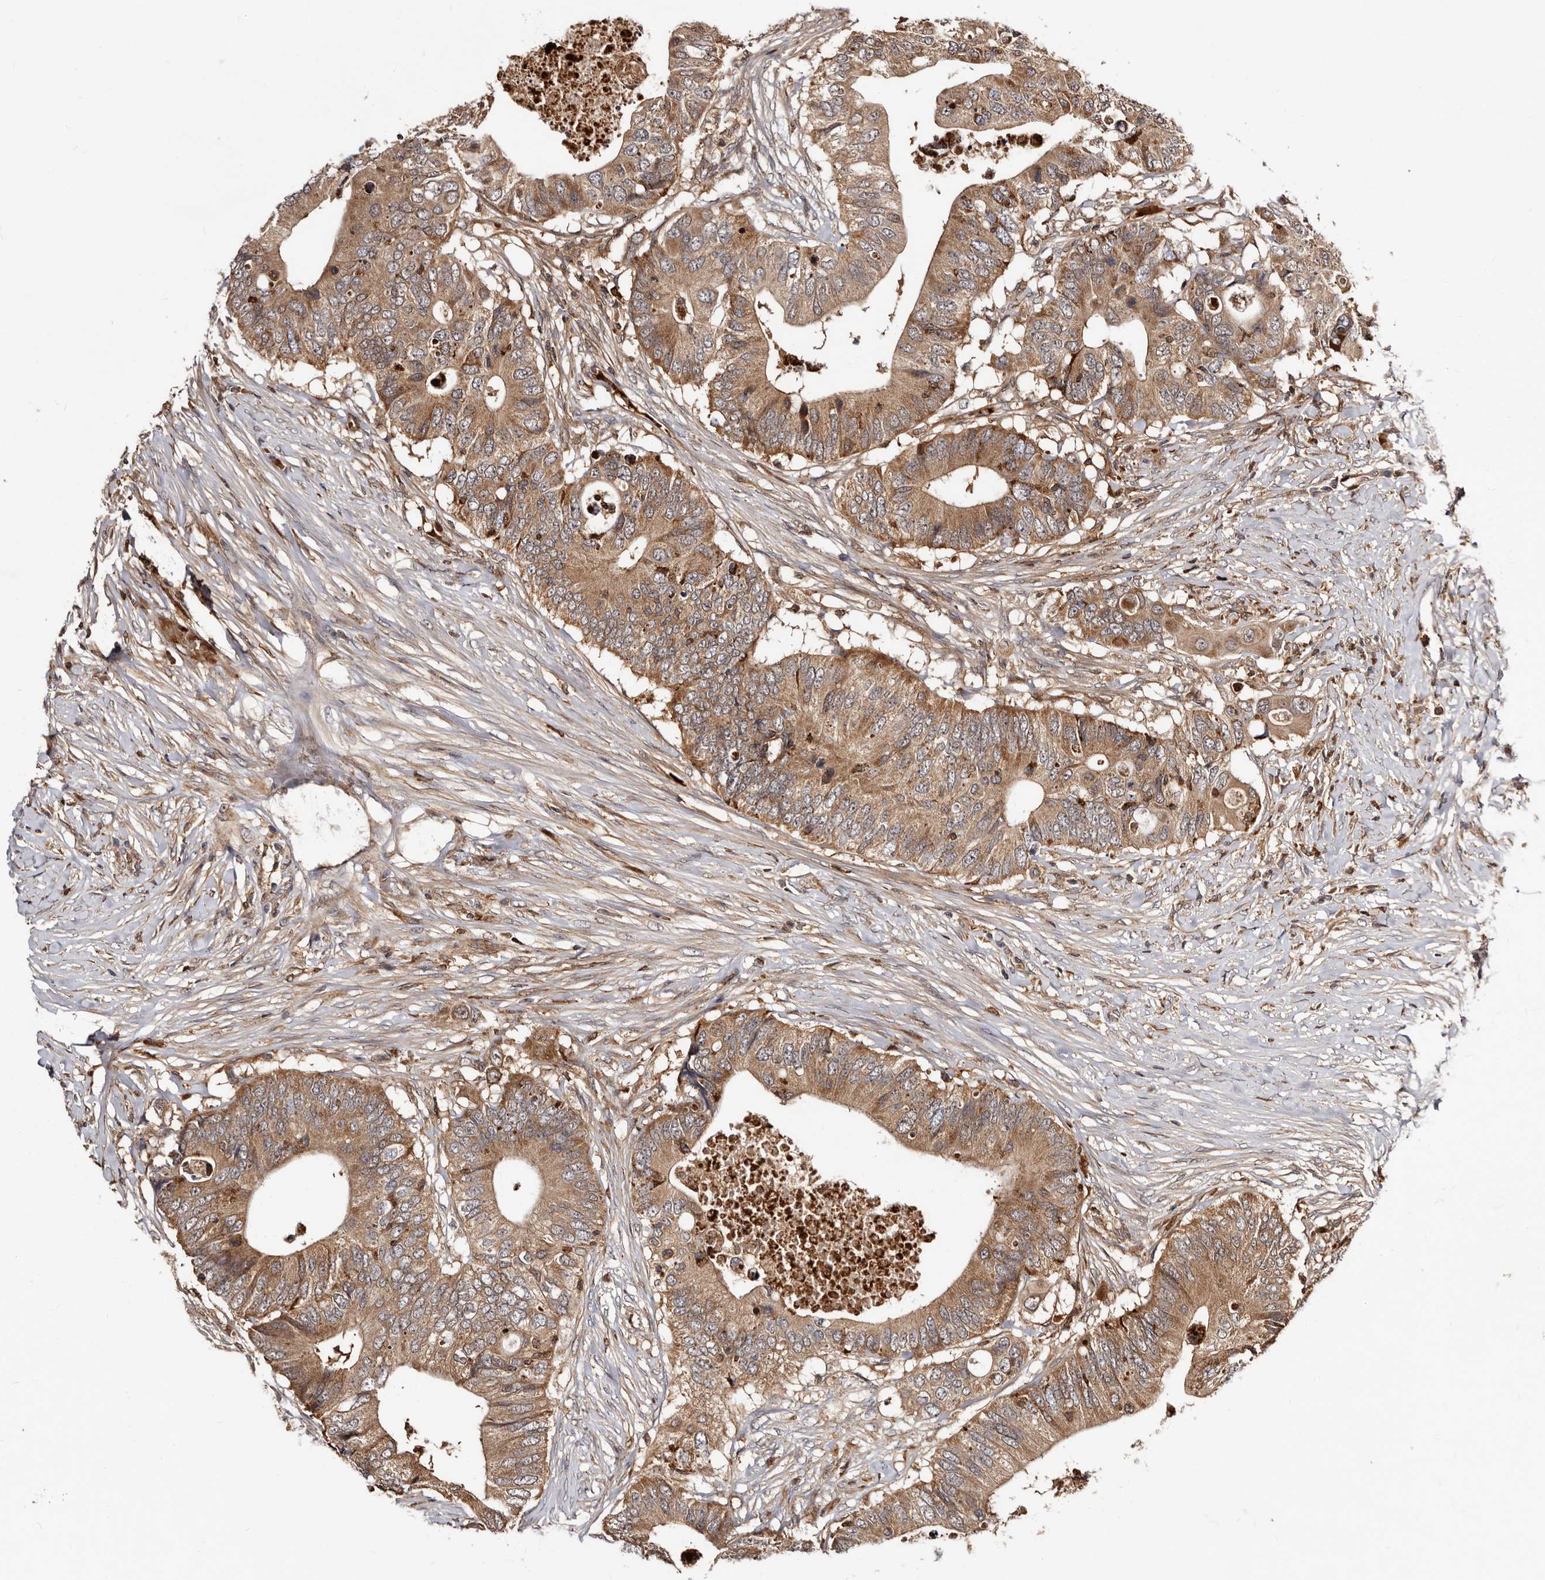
{"staining": {"intensity": "moderate", "quantity": ">75%", "location": "cytoplasmic/membranous"}, "tissue": "colorectal cancer", "cell_type": "Tumor cells", "image_type": "cancer", "snomed": [{"axis": "morphology", "description": "Adenocarcinoma, NOS"}, {"axis": "topography", "description": "Colon"}], "caption": "Immunohistochemistry (IHC) of human adenocarcinoma (colorectal) reveals medium levels of moderate cytoplasmic/membranous staining in about >75% of tumor cells. (Stains: DAB in brown, nuclei in blue, Microscopy: brightfield microscopy at high magnification).", "gene": "BAX", "patient": {"sex": "male", "age": 71}}